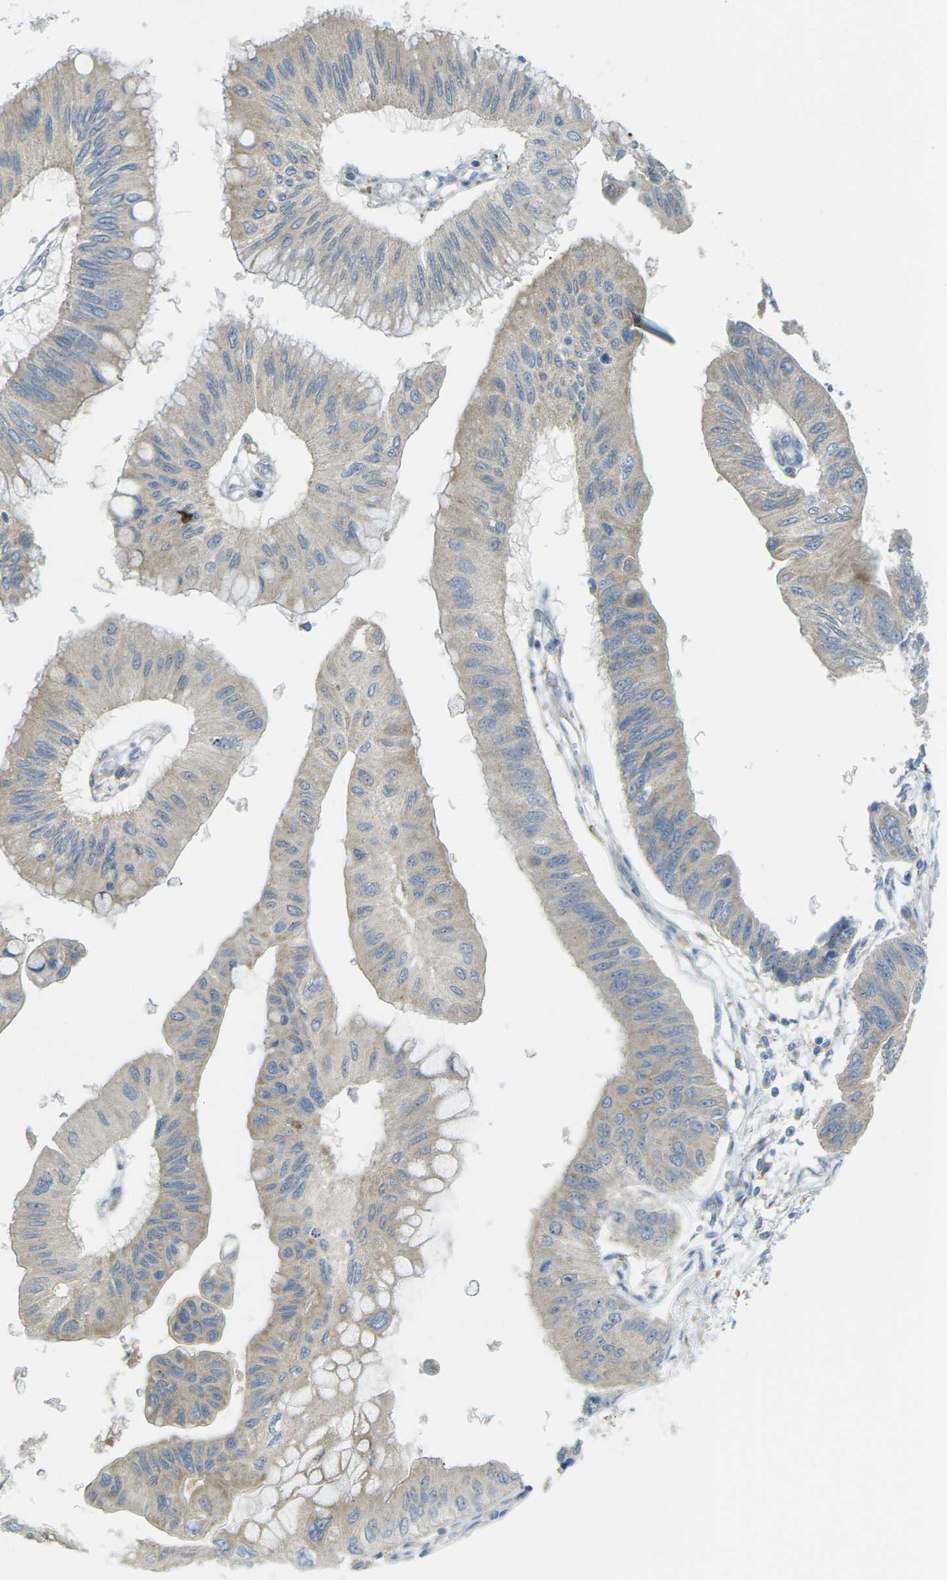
{"staining": {"intensity": "weak", "quantity": "25%-75%", "location": "cytoplasmic/membranous"}, "tissue": "pancreatic cancer", "cell_type": "Tumor cells", "image_type": "cancer", "snomed": [{"axis": "morphology", "description": "Adenocarcinoma, NOS"}, {"axis": "topography", "description": "Pancreas"}], "caption": "Pancreatic adenocarcinoma stained with a brown dye exhibits weak cytoplasmic/membranous positive staining in approximately 25%-75% of tumor cells.", "gene": "MYLK4", "patient": {"sex": "female", "age": 77}}